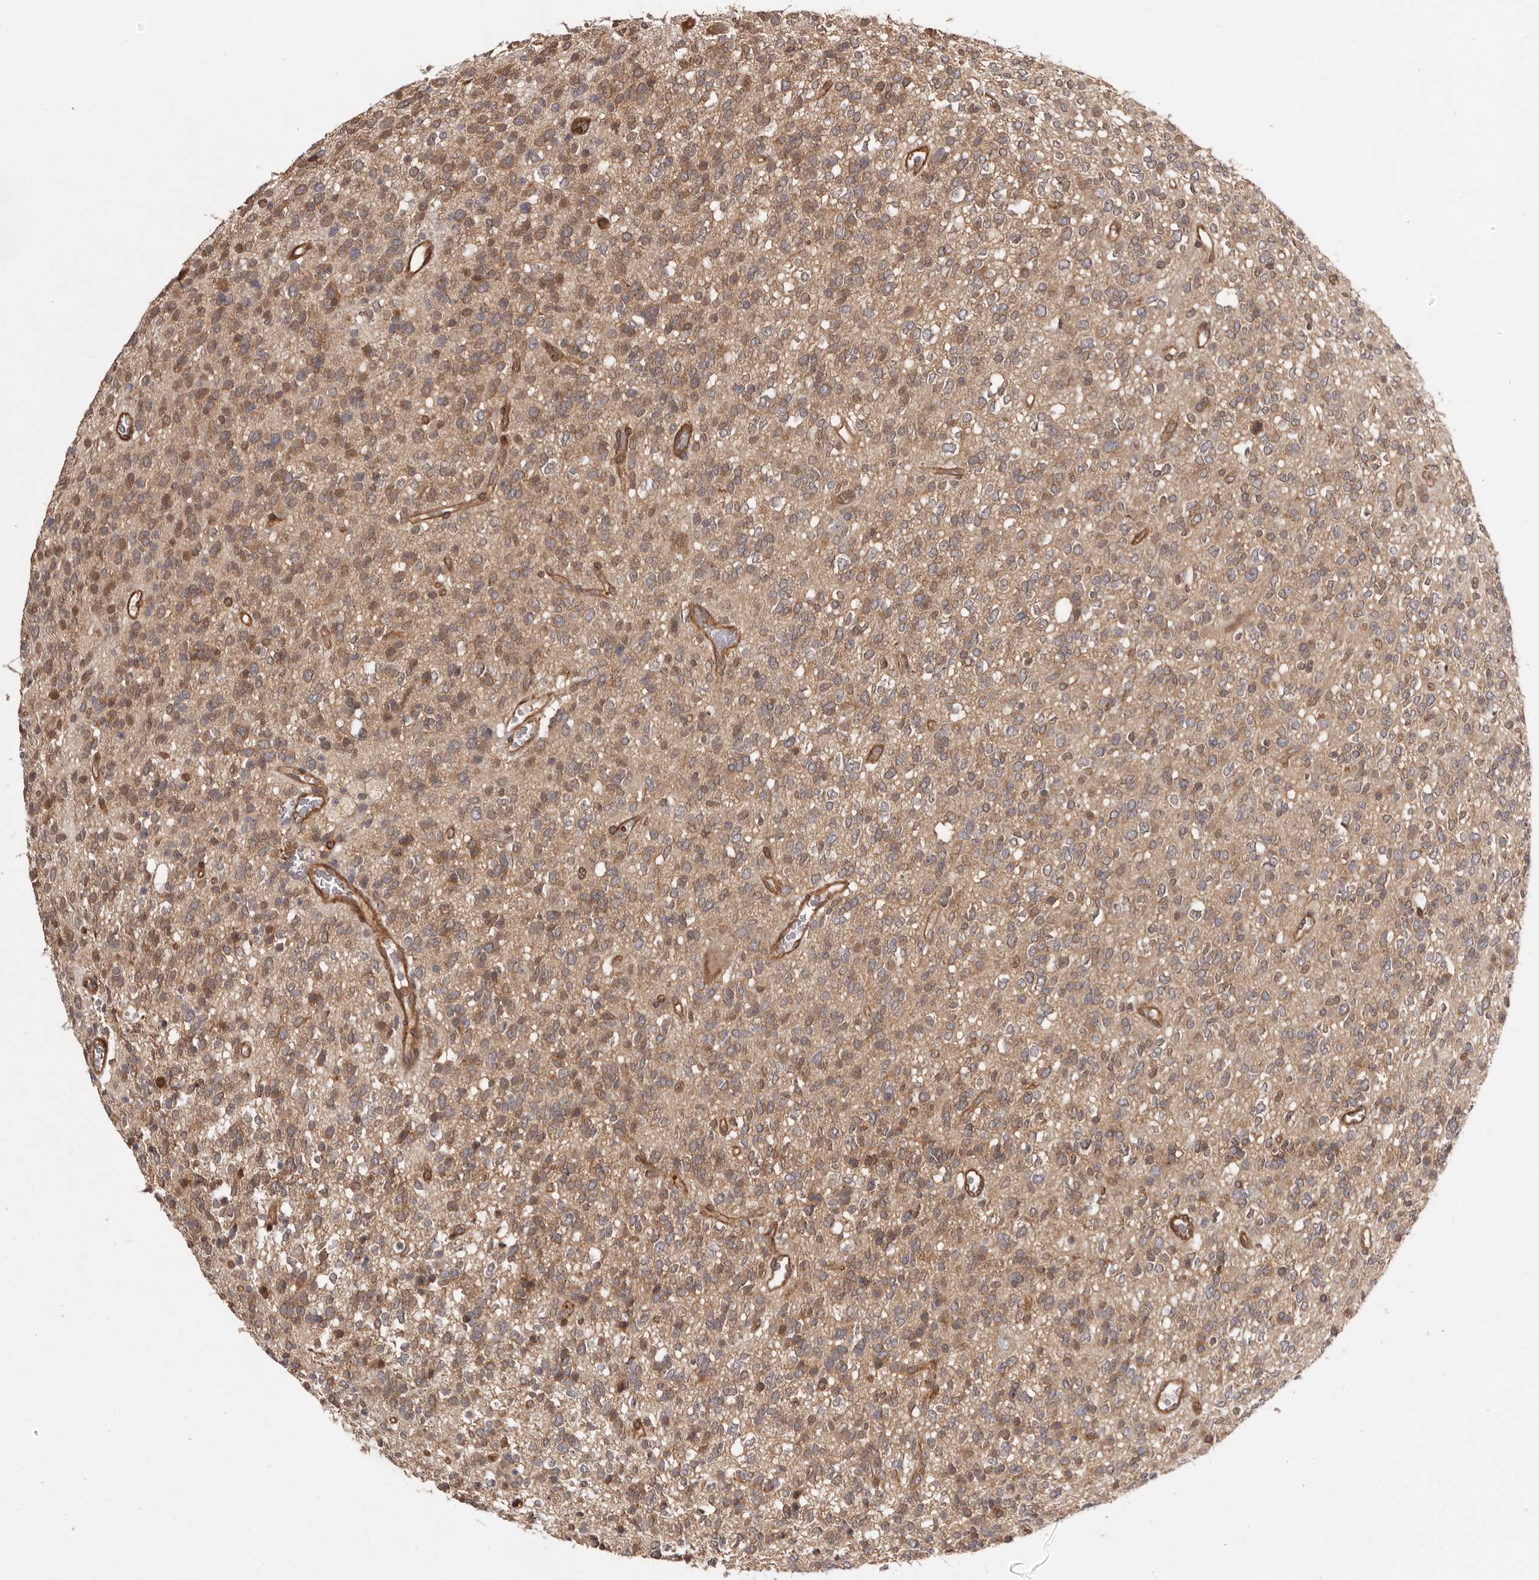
{"staining": {"intensity": "moderate", "quantity": "25%-75%", "location": "cytoplasmic/membranous"}, "tissue": "glioma", "cell_type": "Tumor cells", "image_type": "cancer", "snomed": [{"axis": "morphology", "description": "Glioma, malignant, High grade"}, {"axis": "topography", "description": "Brain"}], "caption": "There is medium levels of moderate cytoplasmic/membranous staining in tumor cells of glioma, as demonstrated by immunohistochemical staining (brown color).", "gene": "NFKBIA", "patient": {"sex": "male", "age": 34}}